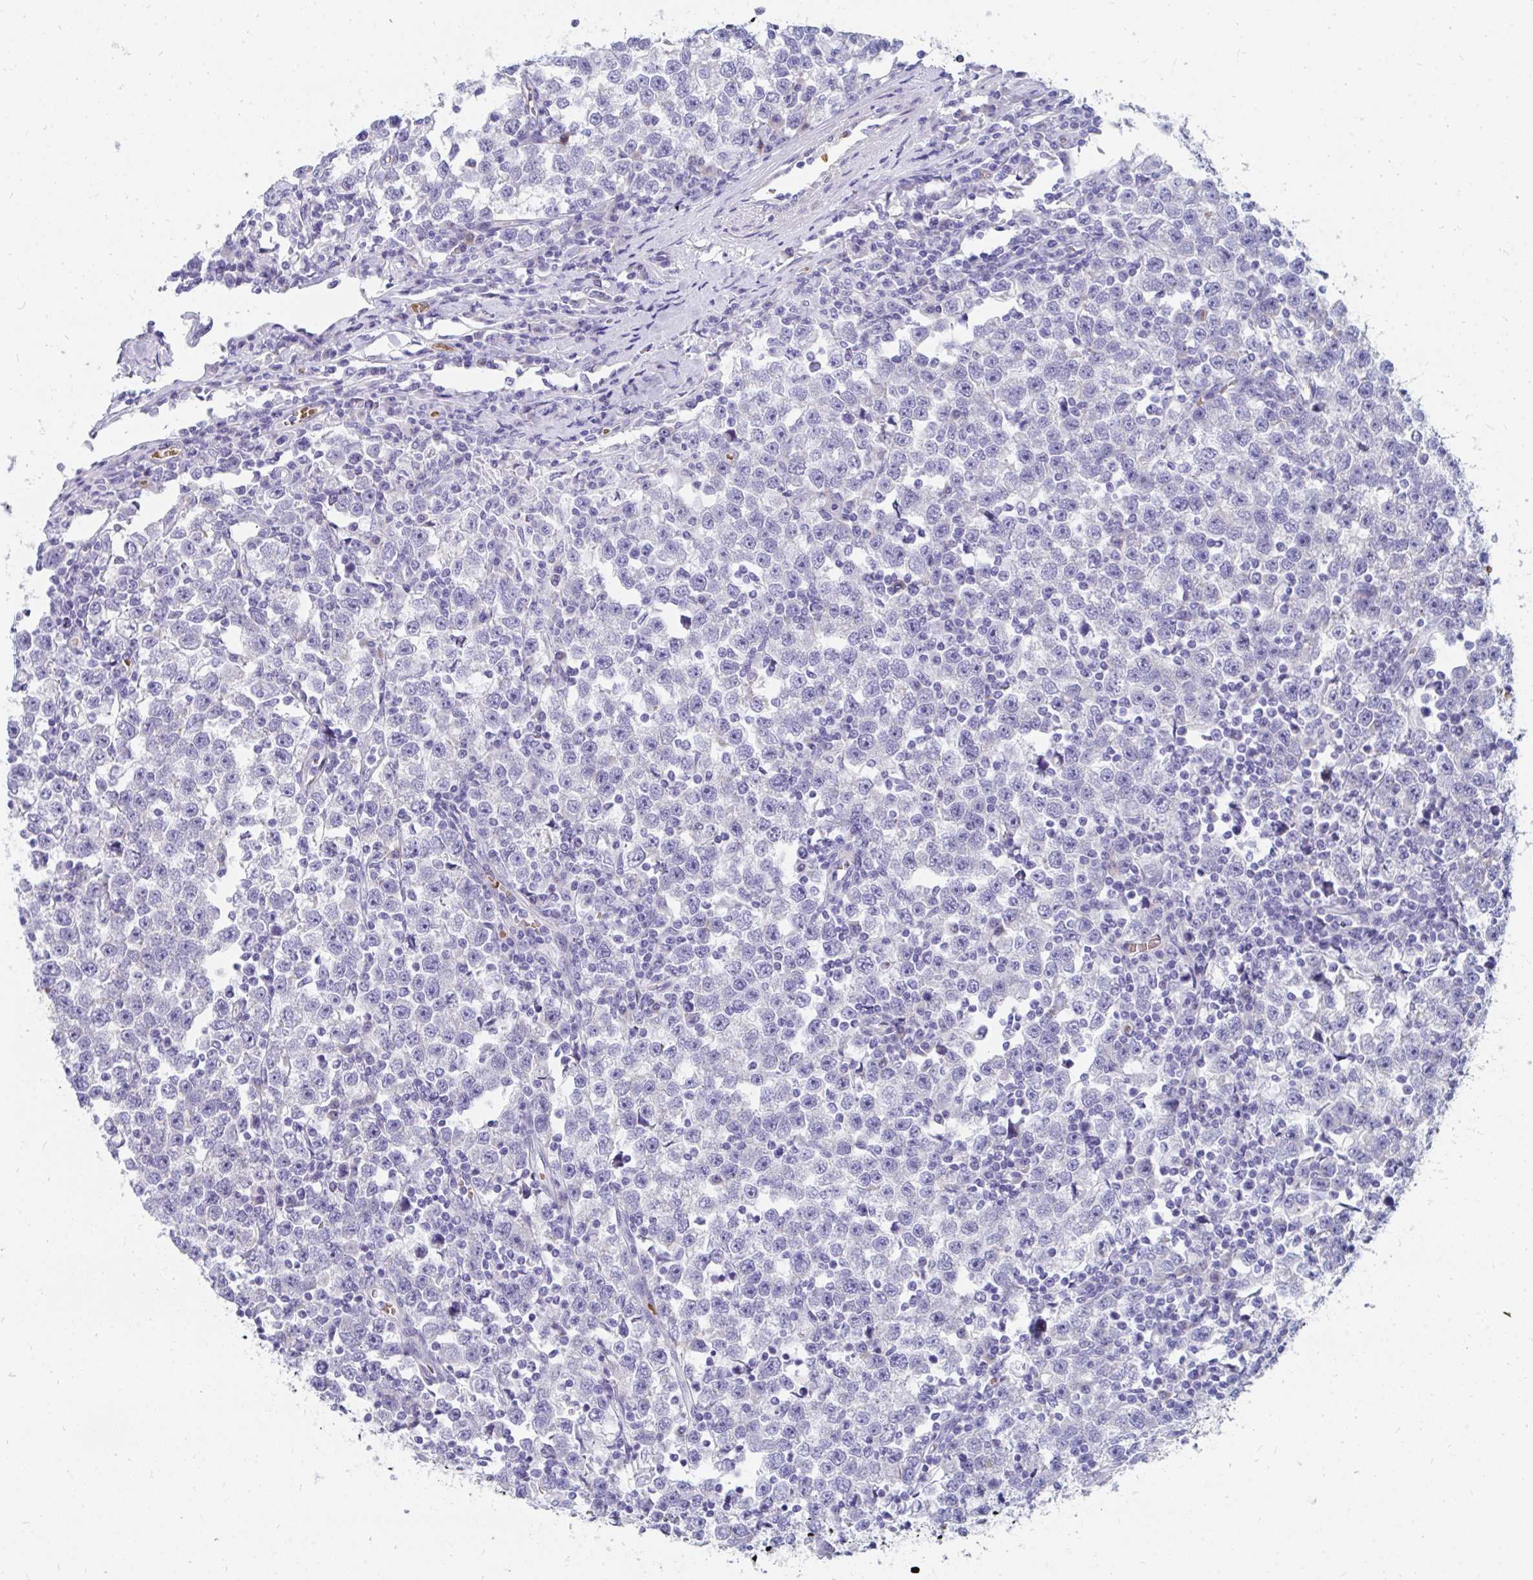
{"staining": {"intensity": "negative", "quantity": "none", "location": "none"}, "tissue": "testis cancer", "cell_type": "Tumor cells", "image_type": "cancer", "snomed": [{"axis": "morphology", "description": "Seminoma, NOS"}, {"axis": "topography", "description": "Testis"}], "caption": "High magnification brightfield microscopy of testis cancer (seminoma) stained with DAB (brown) and counterstained with hematoxylin (blue): tumor cells show no significant expression. (DAB (3,3'-diaminobenzidine) immunohistochemistry with hematoxylin counter stain).", "gene": "MROH2B", "patient": {"sex": "male", "age": 43}}